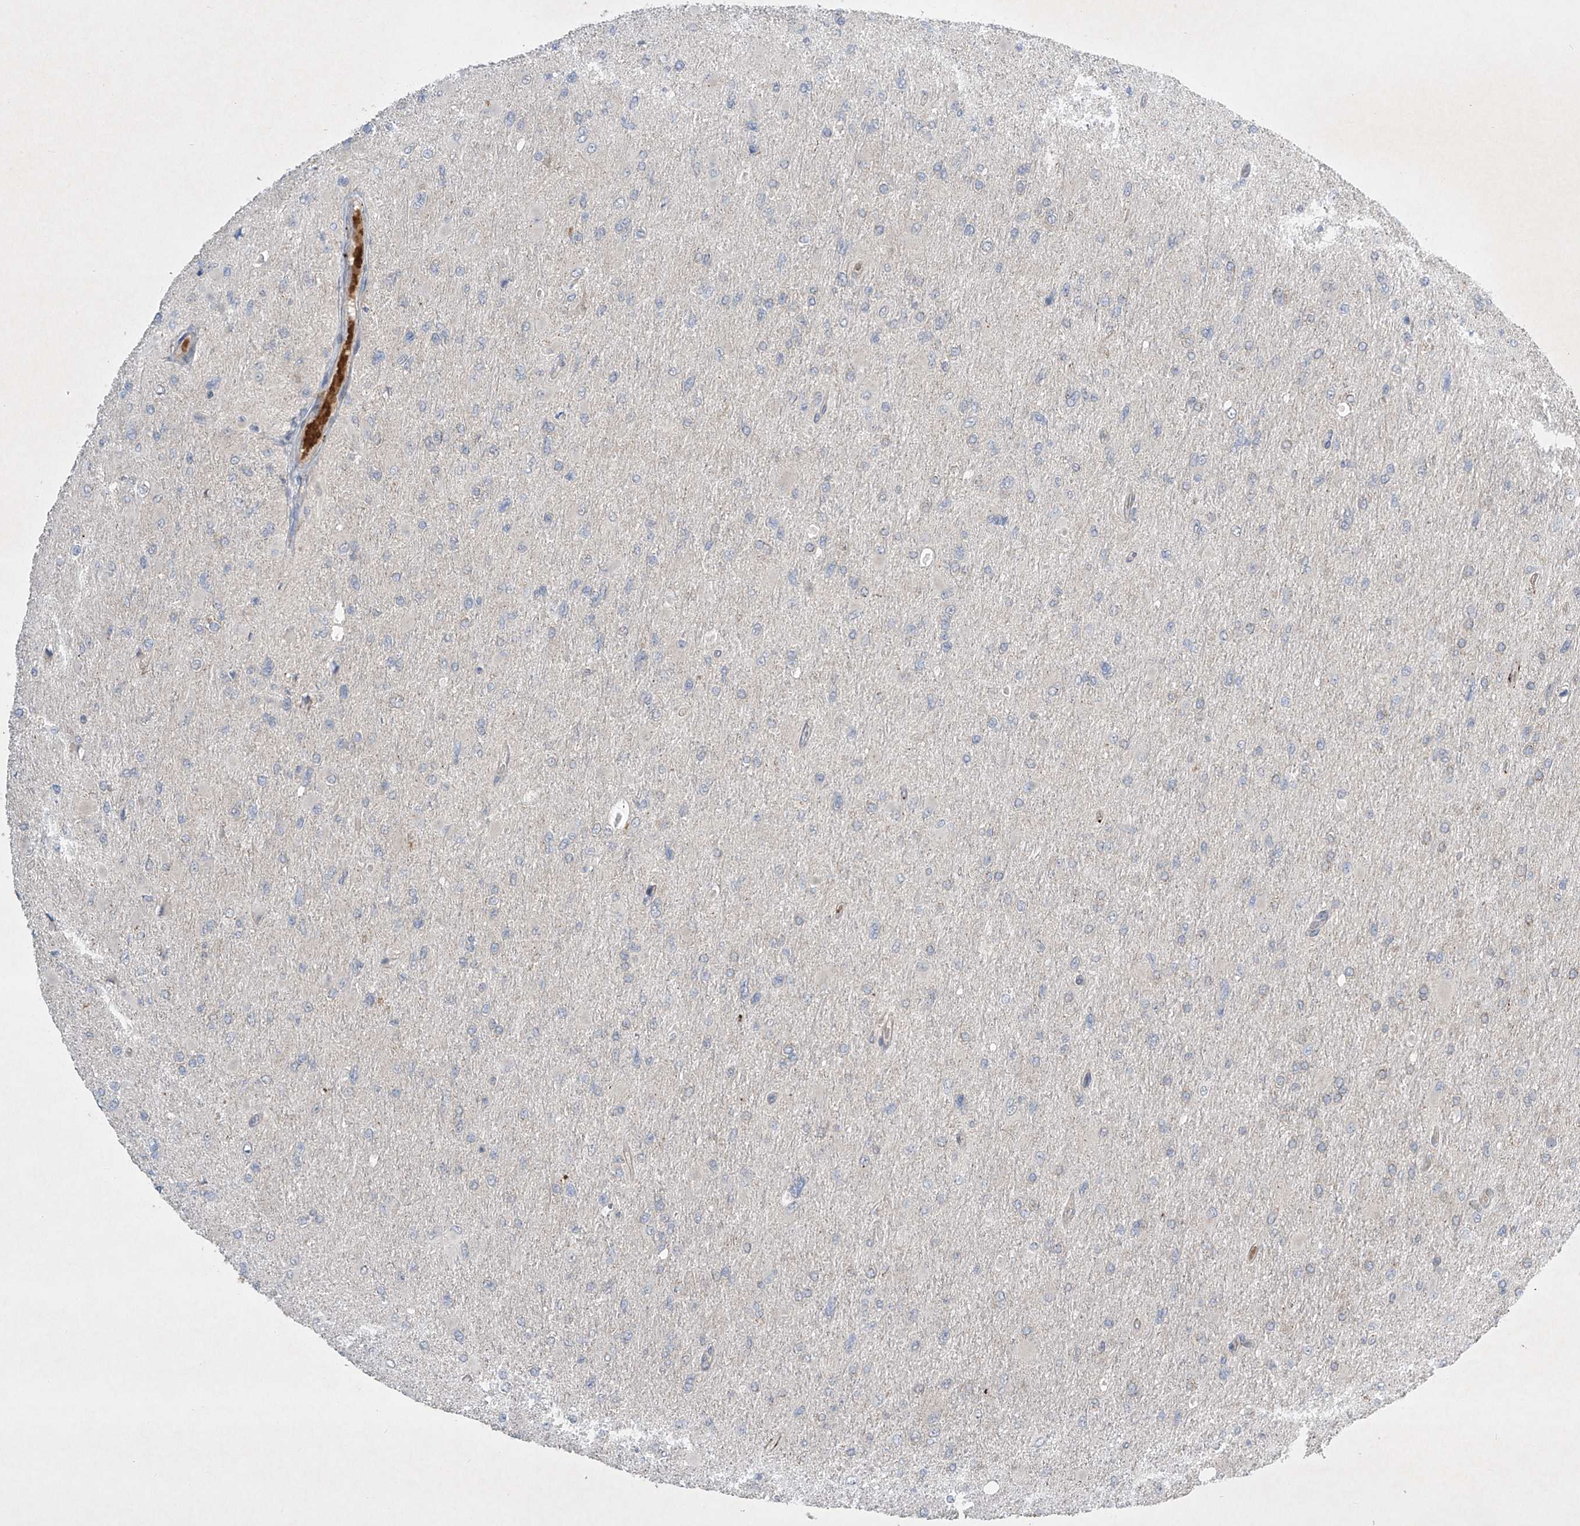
{"staining": {"intensity": "negative", "quantity": "none", "location": "none"}, "tissue": "glioma", "cell_type": "Tumor cells", "image_type": "cancer", "snomed": [{"axis": "morphology", "description": "Glioma, malignant, High grade"}, {"axis": "topography", "description": "Cerebral cortex"}], "caption": "DAB immunohistochemical staining of malignant high-grade glioma demonstrates no significant positivity in tumor cells.", "gene": "TJAP1", "patient": {"sex": "female", "age": 36}}